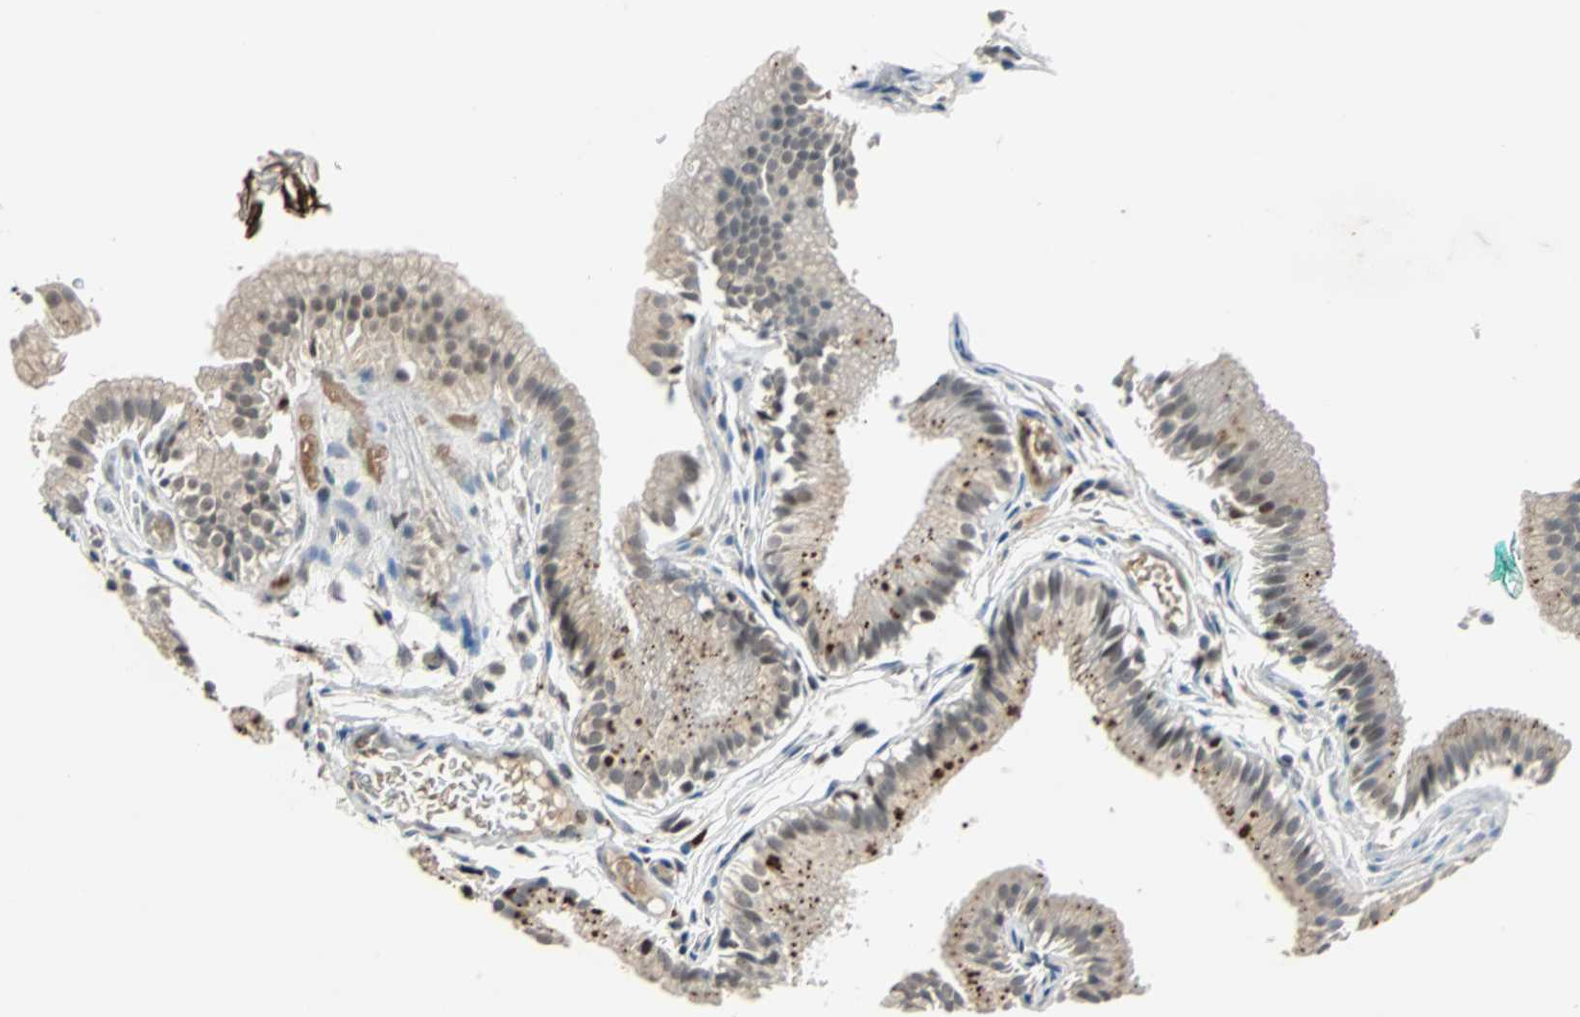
{"staining": {"intensity": "strong", "quantity": ">75%", "location": "cytoplasmic/membranous"}, "tissue": "gallbladder", "cell_type": "Glandular cells", "image_type": "normal", "snomed": [{"axis": "morphology", "description": "Normal tissue, NOS"}, {"axis": "topography", "description": "Gallbladder"}], "caption": "Immunohistochemistry (DAB) staining of normal human gallbladder exhibits strong cytoplasmic/membranous protein positivity in about >75% of glandular cells. The staining was performed using DAB (3,3'-diaminobenzidine) to visualize the protein expression in brown, while the nuclei were stained in blue with hematoxylin (Magnification: 20x).", "gene": "HLX", "patient": {"sex": "female", "age": 26}}